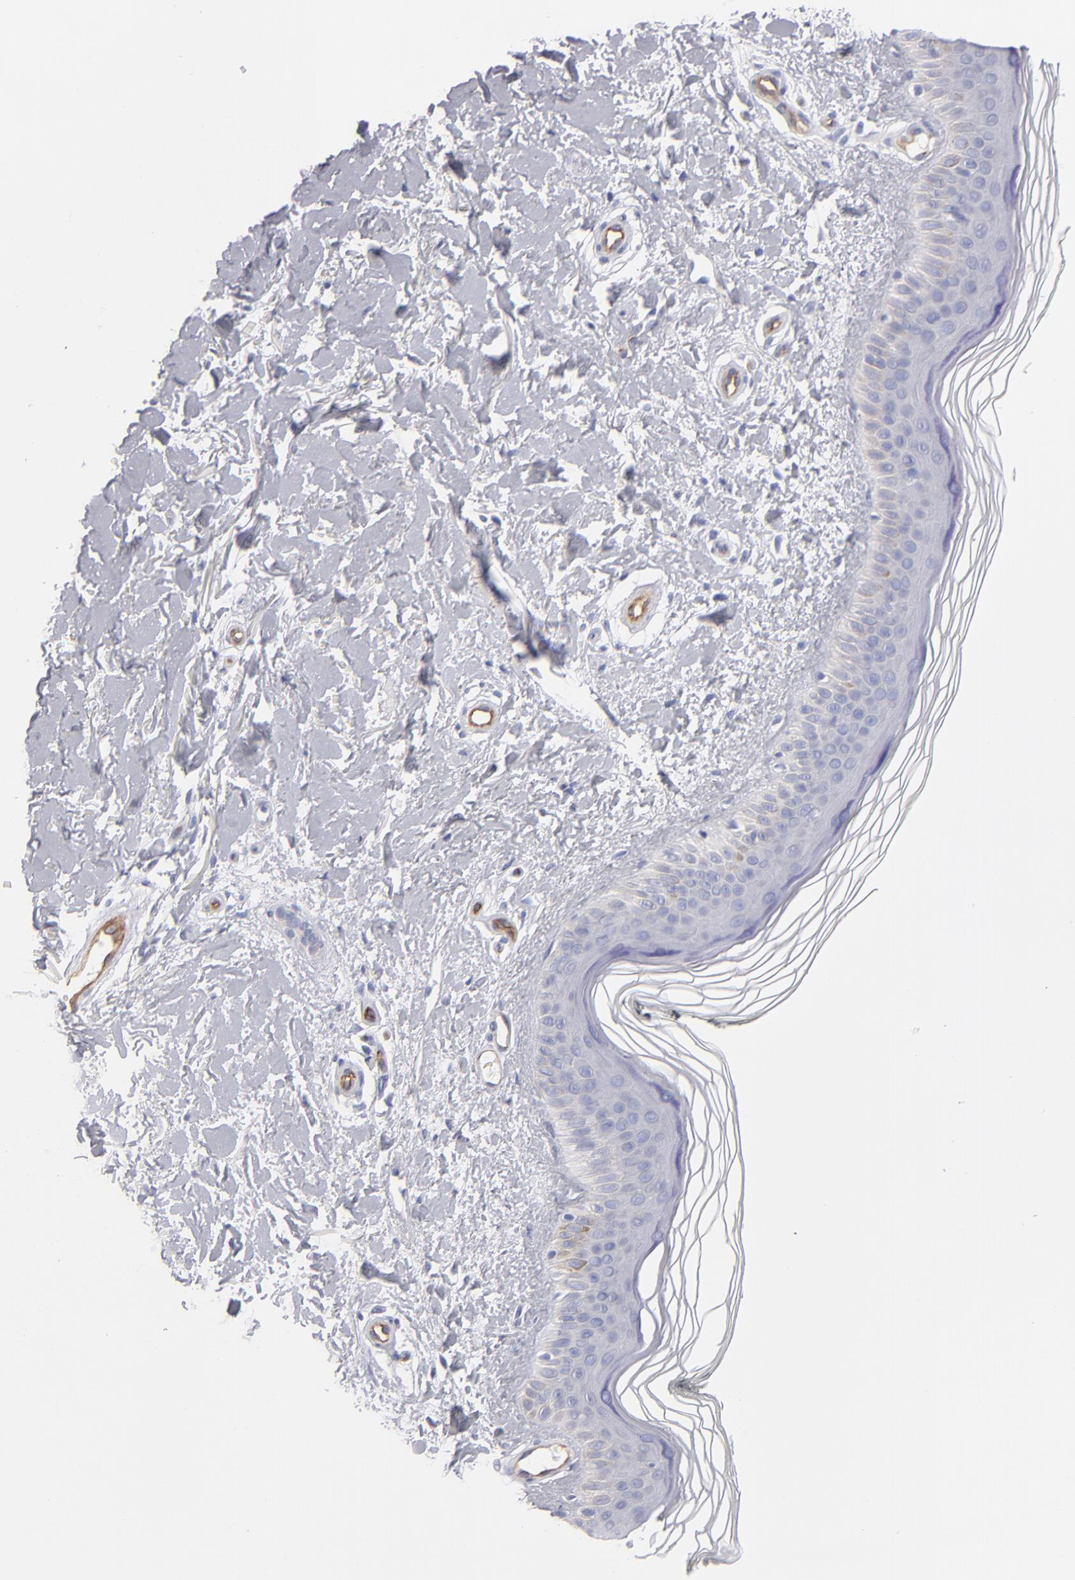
{"staining": {"intensity": "negative", "quantity": "none", "location": "none"}, "tissue": "skin", "cell_type": "Fibroblasts", "image_type": "normal", "snomed": [{"axis": "morphology", "description": "Normal tissue, NOS"}, {"axis": "topography", "description": "Skin"}], "caption": "Micrograph shows no protein staining in fibroblasts of unremarkable skin.", "gene": "PLVAP", "patient": {"sex": "female", "age": 19}}